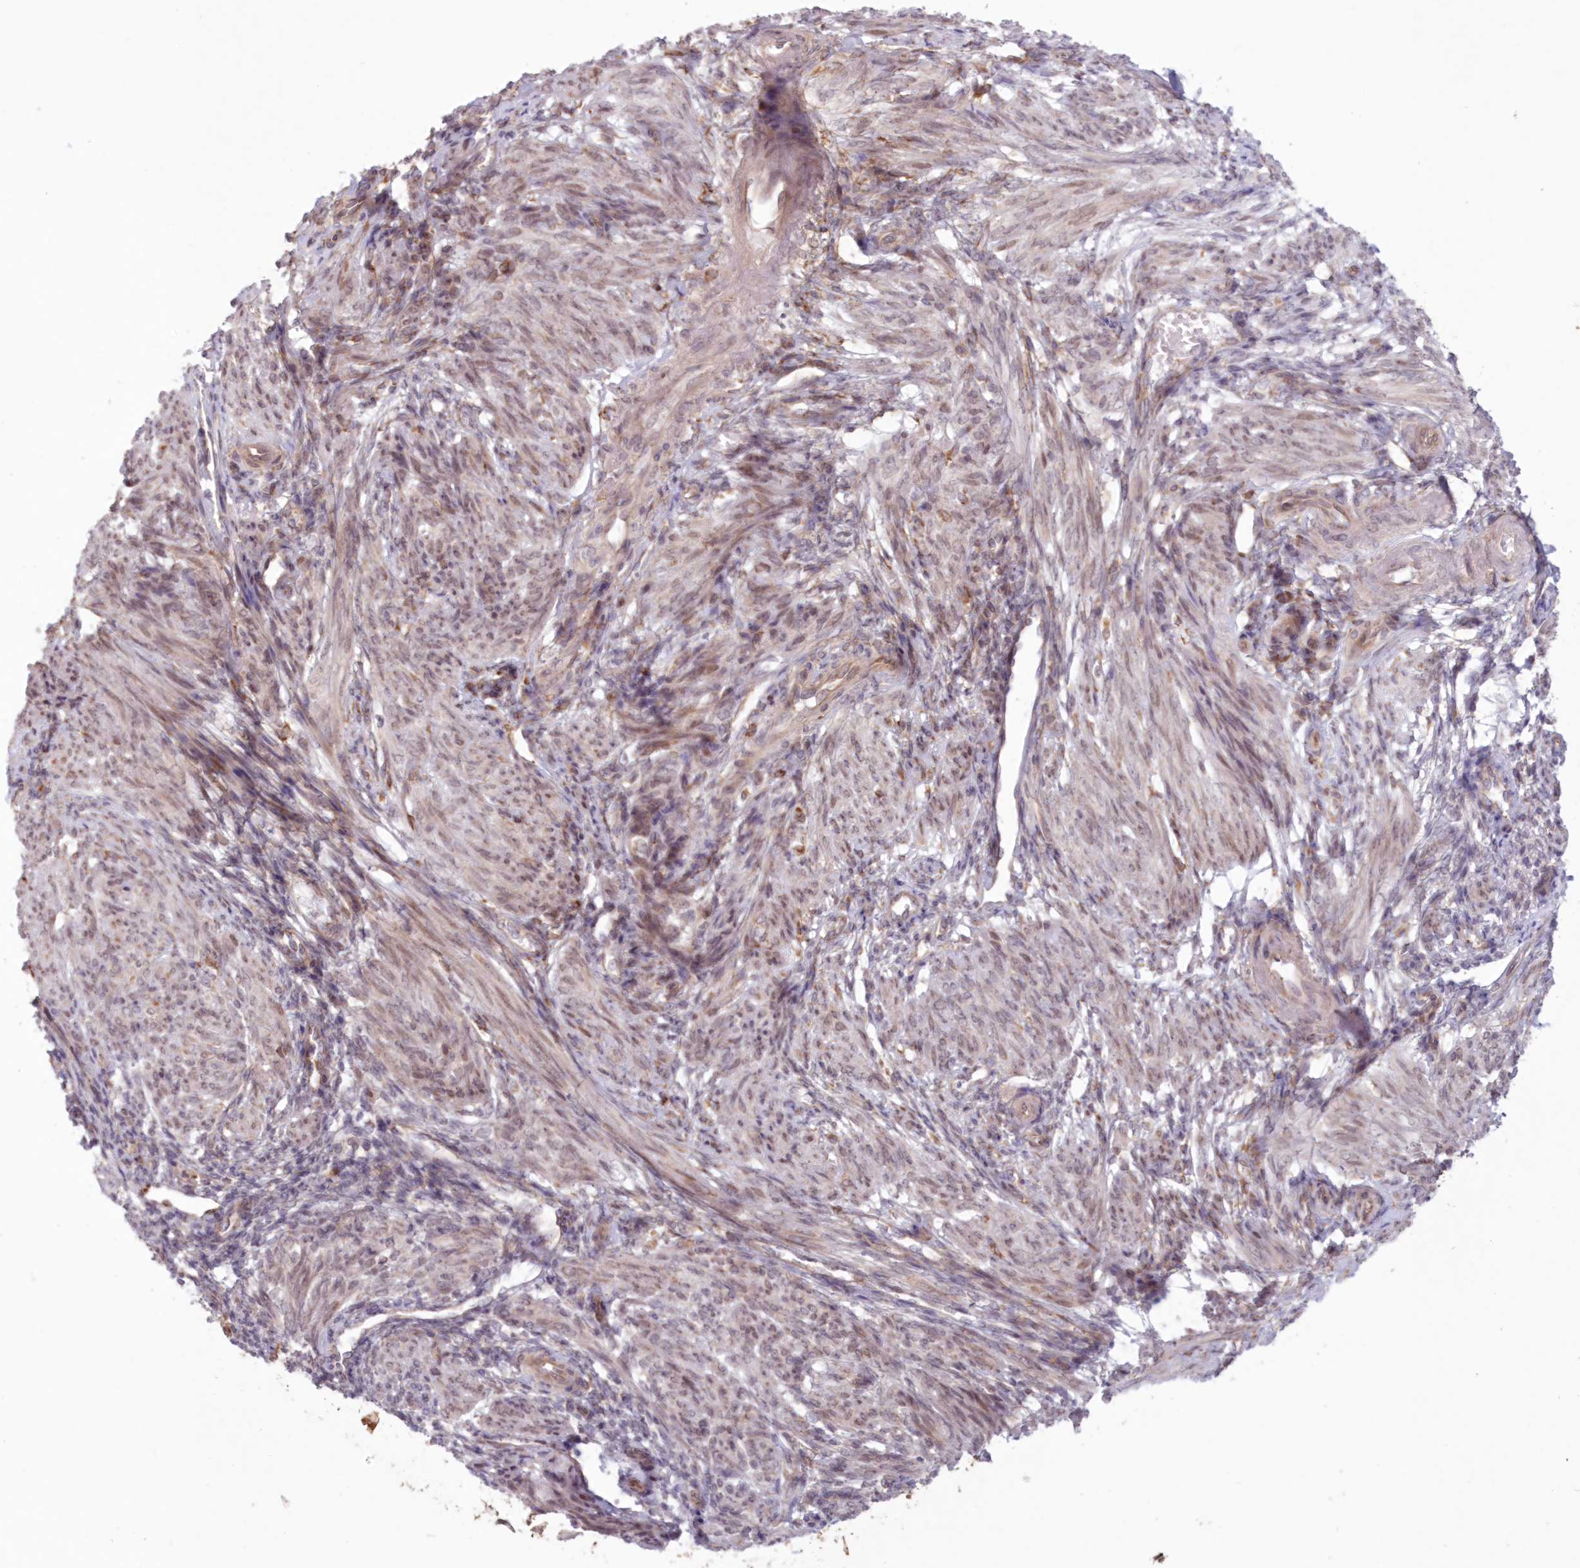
{"staining": {"intensity": "weak", "quantity": "25%-75%", "location": "cytoplasmic/membranous,nuclear"}, "tissue": "smooth muscle", "cell_type": "Smooth muscle cells", "image_type": "normal", "snomed": [{"axis": "morphology", "description": "Normal tissue, NOS"}, {"axis": "topography", "description": "Smooth muscle"}], "caption": "High-power microscopy captured an immunohistochemistry micrograph of normal smooth muscle, revealing weak cytoplasmic/membranous,nuclear expression in about 25%-75% of smooth muscle cells.", "gene": "PCYOX1L", "patient": {"sex": "female", "age": 39}}